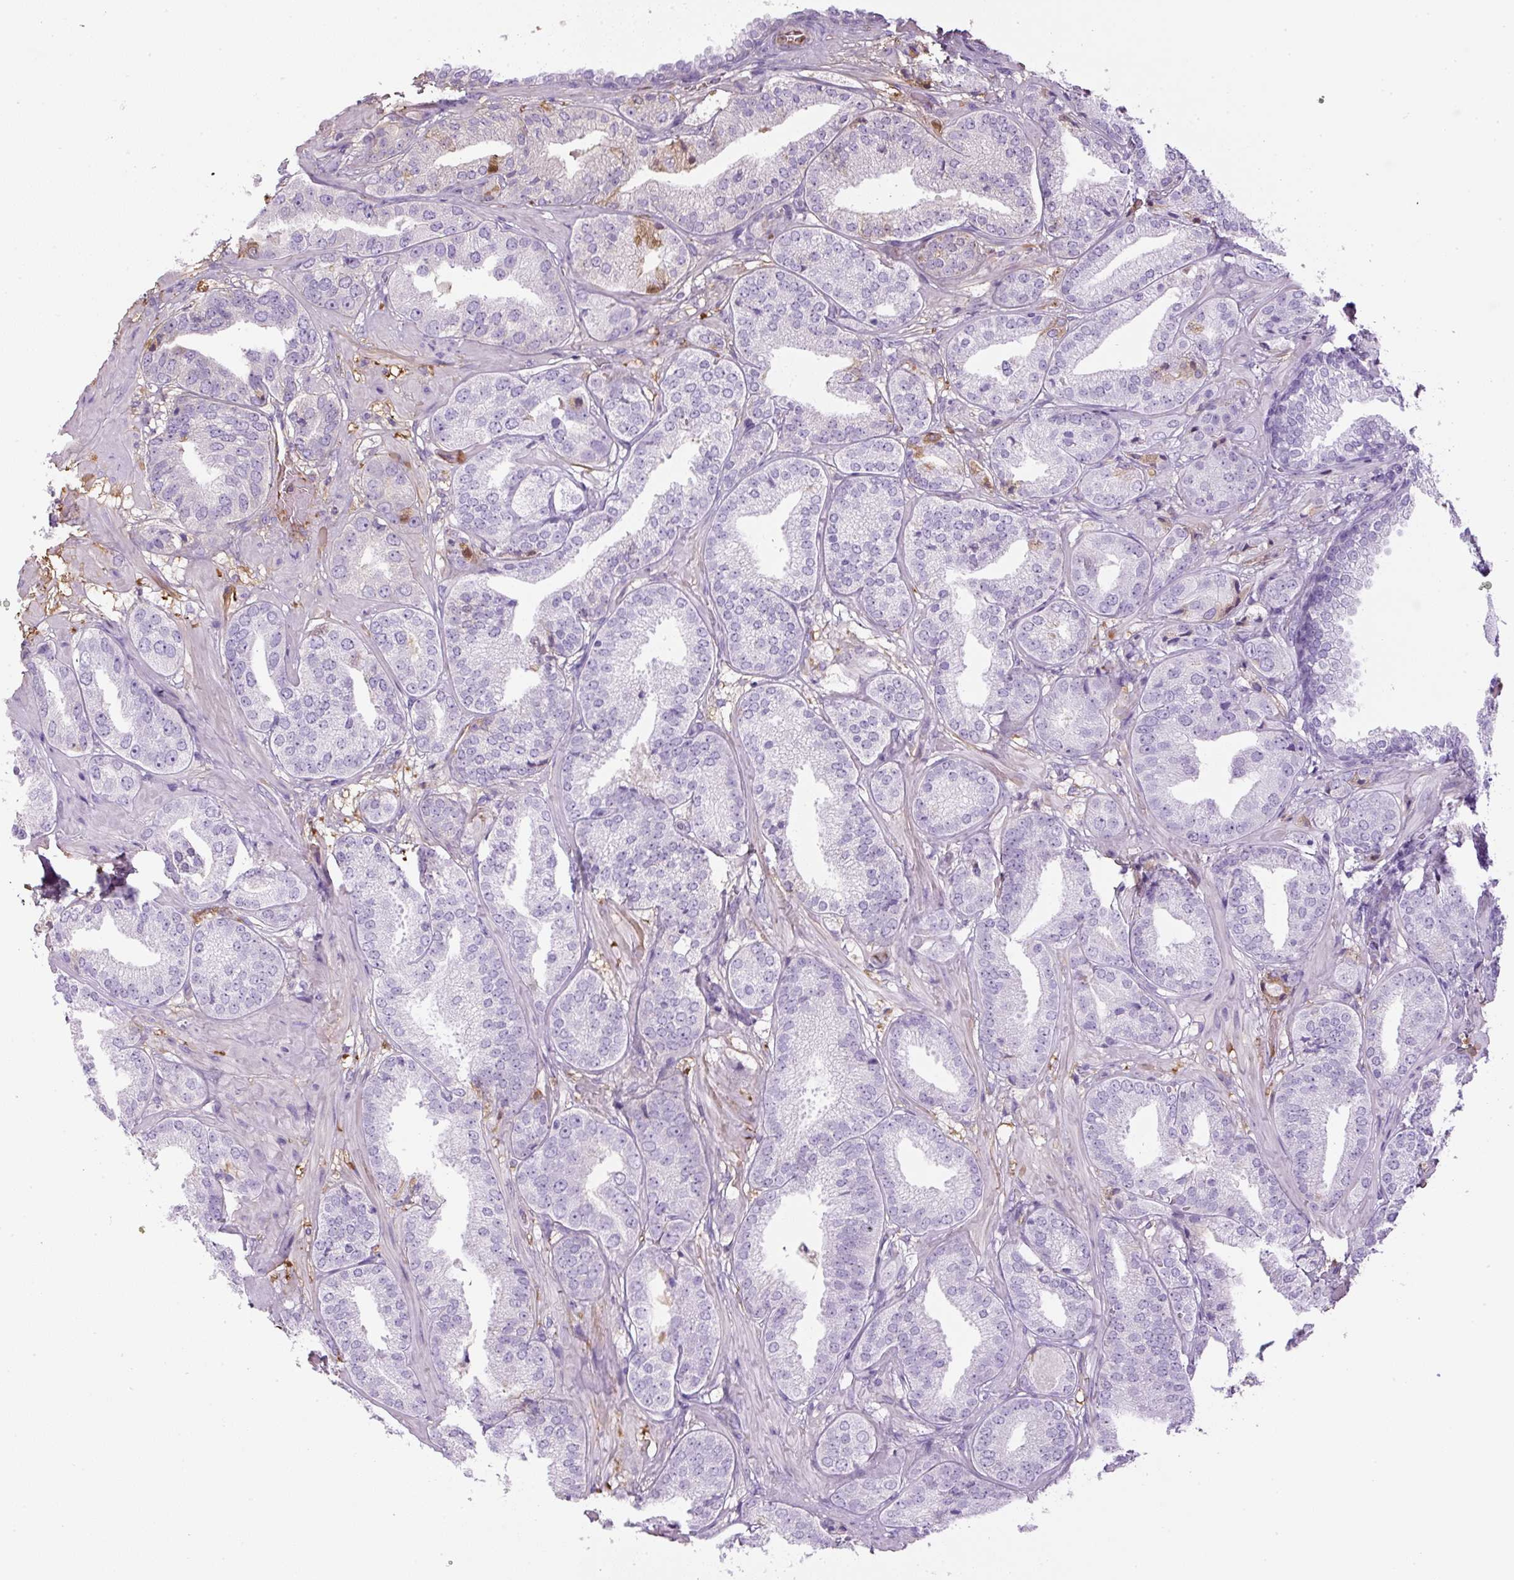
{"staining": {"intensity": "negative", "quantity": "none", "location": "none"}, "tissue": "prostate cancer", "cell_type": "Tumor cells", "image_type": "cancer", "snomed": [{"axis": "morphology", "description": "Adenocarcinoma, High grade"}, {"axis": "topography", "description": "Prostate"}], "caption": "IHC of human prostate adenocarcinoma (high-grade) shows no positivity in tumor cells.", "gene": "APOA1", "patient": {"sex": "male", "age": 63}}